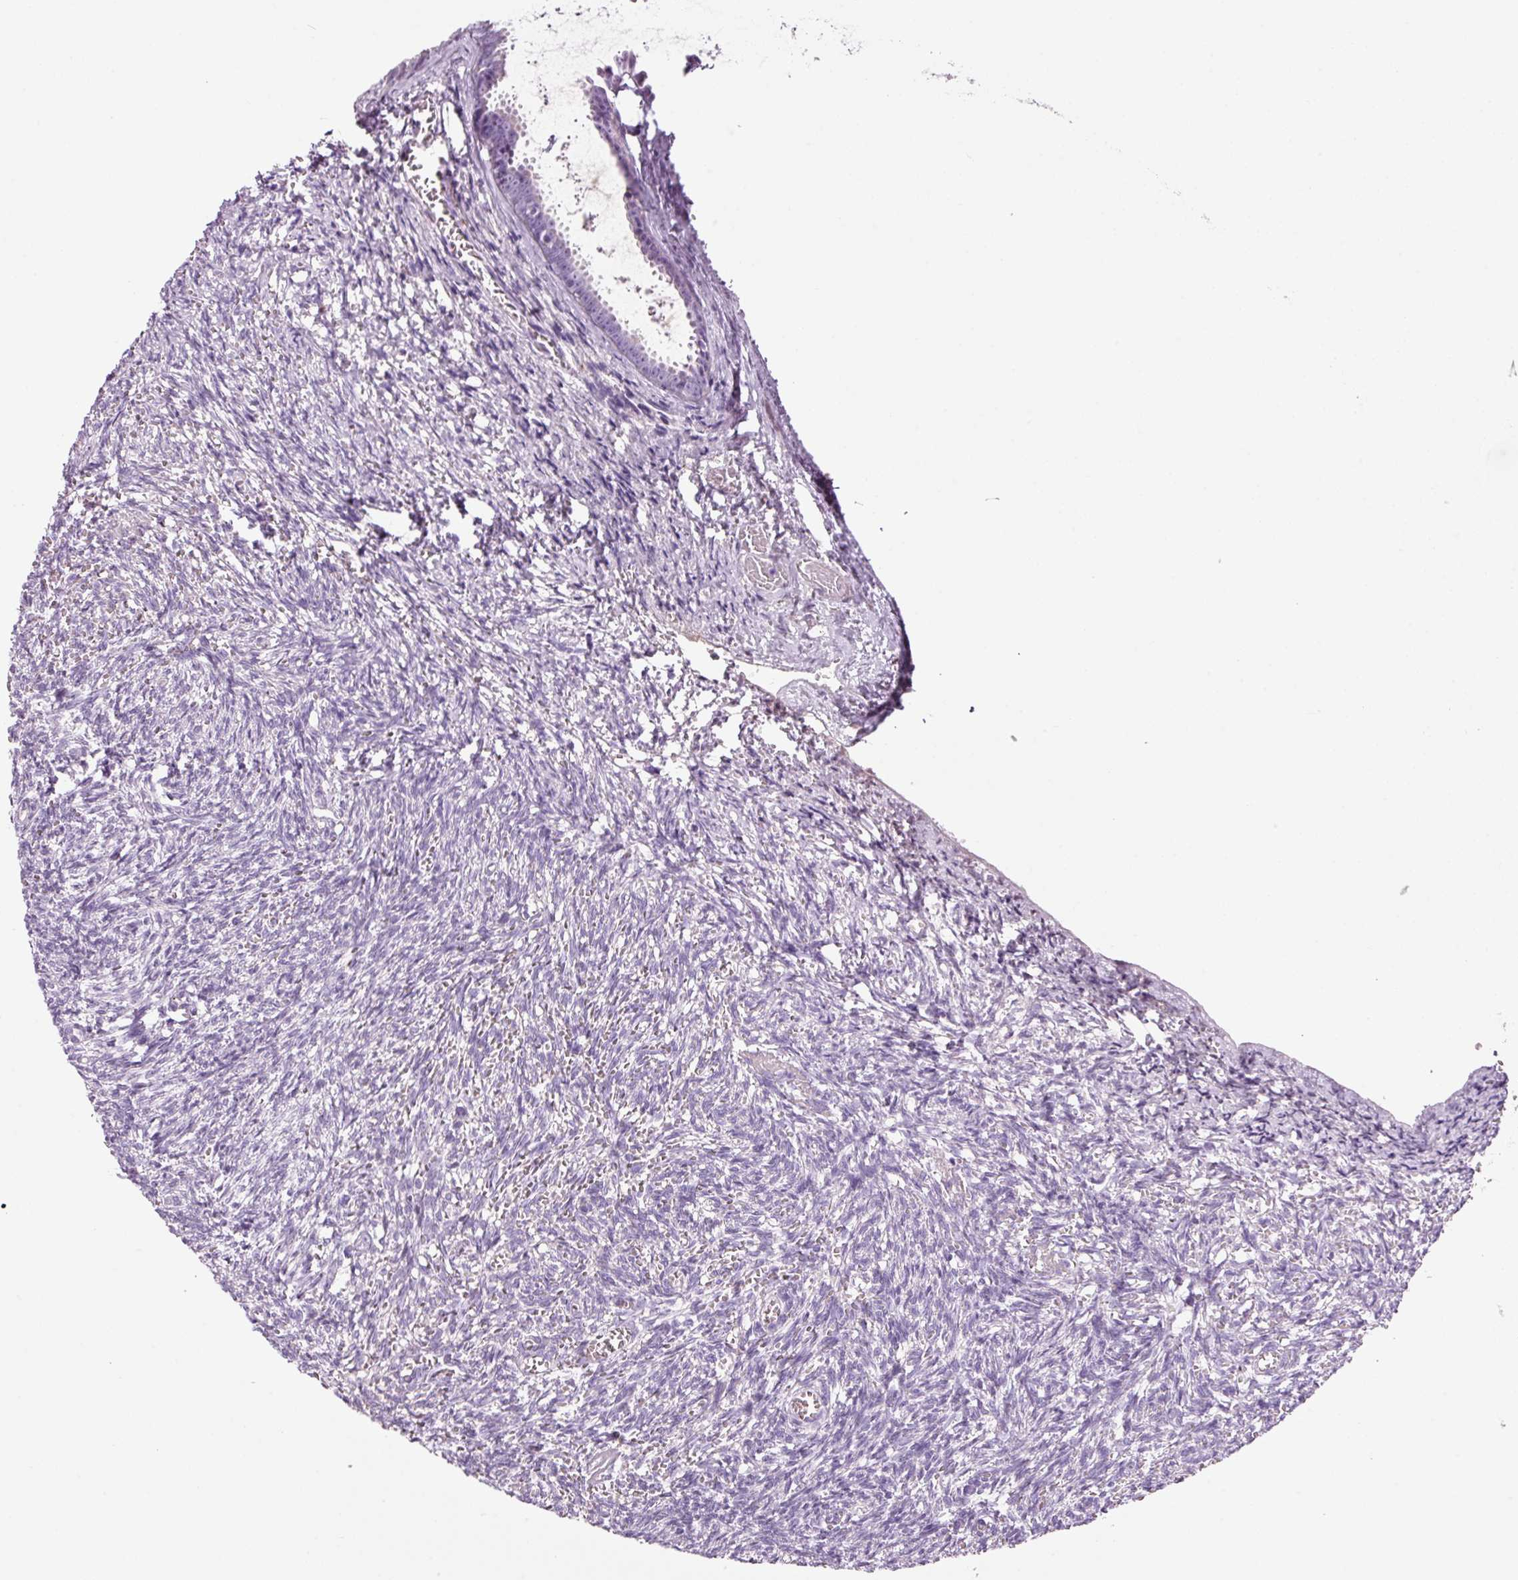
{"staining": {"intensity": "negative", "quantity": "none", "location": "none"}, "tissue": "ovary", "cell_type": "Ovarian stroma cells", "image_type": "normal", "snomed": [{"axis": "morphology", "description": "Normal tissue, NOS"}, {"axis": "topography", "description": "Ovary"}], "caption": "There is no significant staining in ovarian stroma cells of ovary. Brightfield microscopy of immunohistochemistry stained with DAB (3,3'-diaminobenzidine) (brown) and hematoxylin (blue), captured at high magnification.", "gene": "KLF1", "patient": {"sex": "female", "age": 67}}